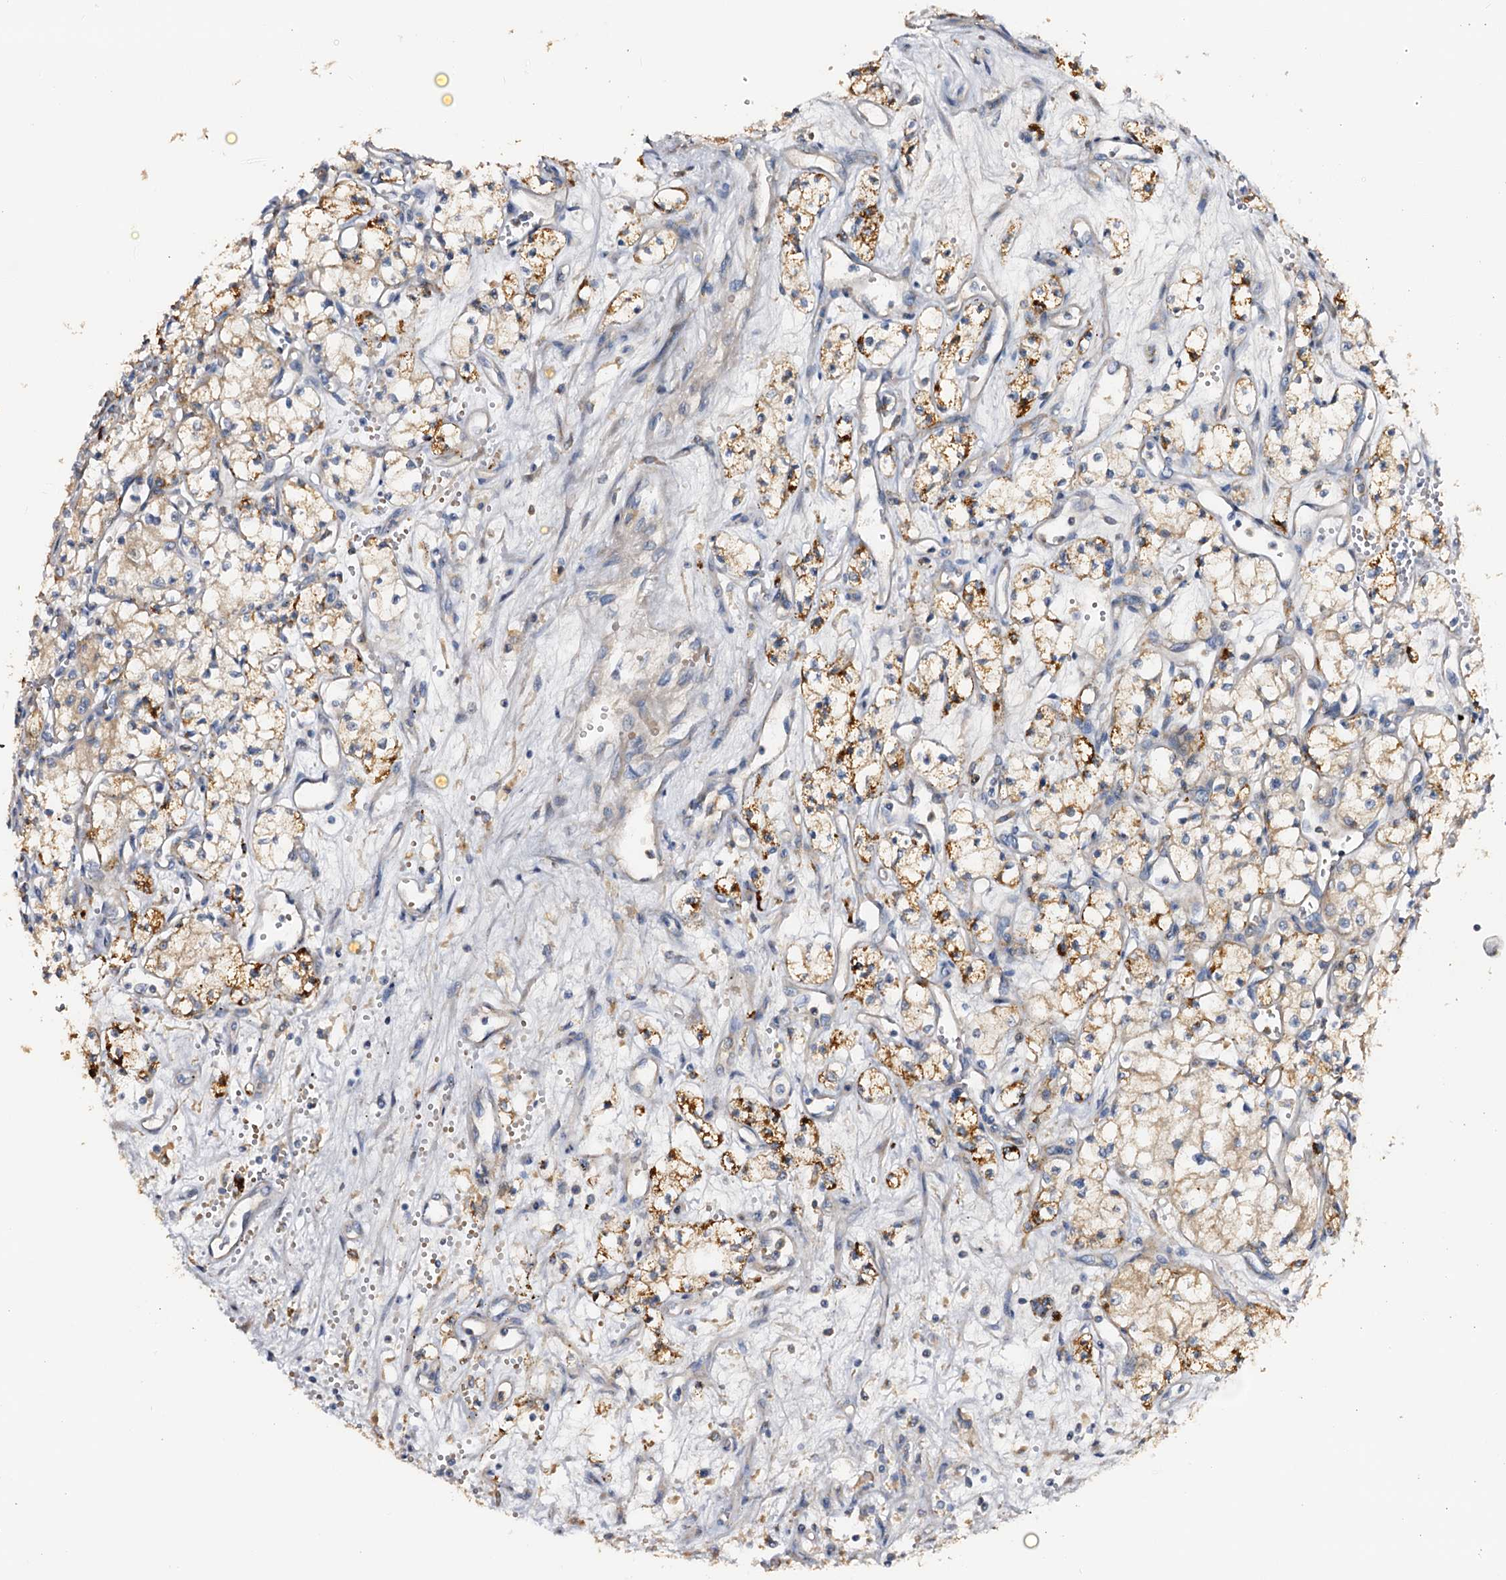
{"staining": {"intensity": "moderate", "quantity": "<25%", "location": "cytoplasmic/membranous"}, "tissue": "renal cancer", "cell_type": "Tumor cells", "image_type": "cancer", "snomed": [{"axis": "morphology", "description": "Adenocarcinoma, NOS"}, {"axis": "topography", "description": "Kidney"}], "caption": "The image shows immunohistochemical staining of adenocarcinoma (renal). There is moderate cytoplasmic/membranous positivity is seen in approximately <25% of tumor cells. Using DAB (3,3'-diaminobenzidine) (brown) and hematoxylin (blue) stains, captured at high magnification using brightfield microscopy.", "gene": "DMXL2", "patient": {"sex": "male", "age": 59}}